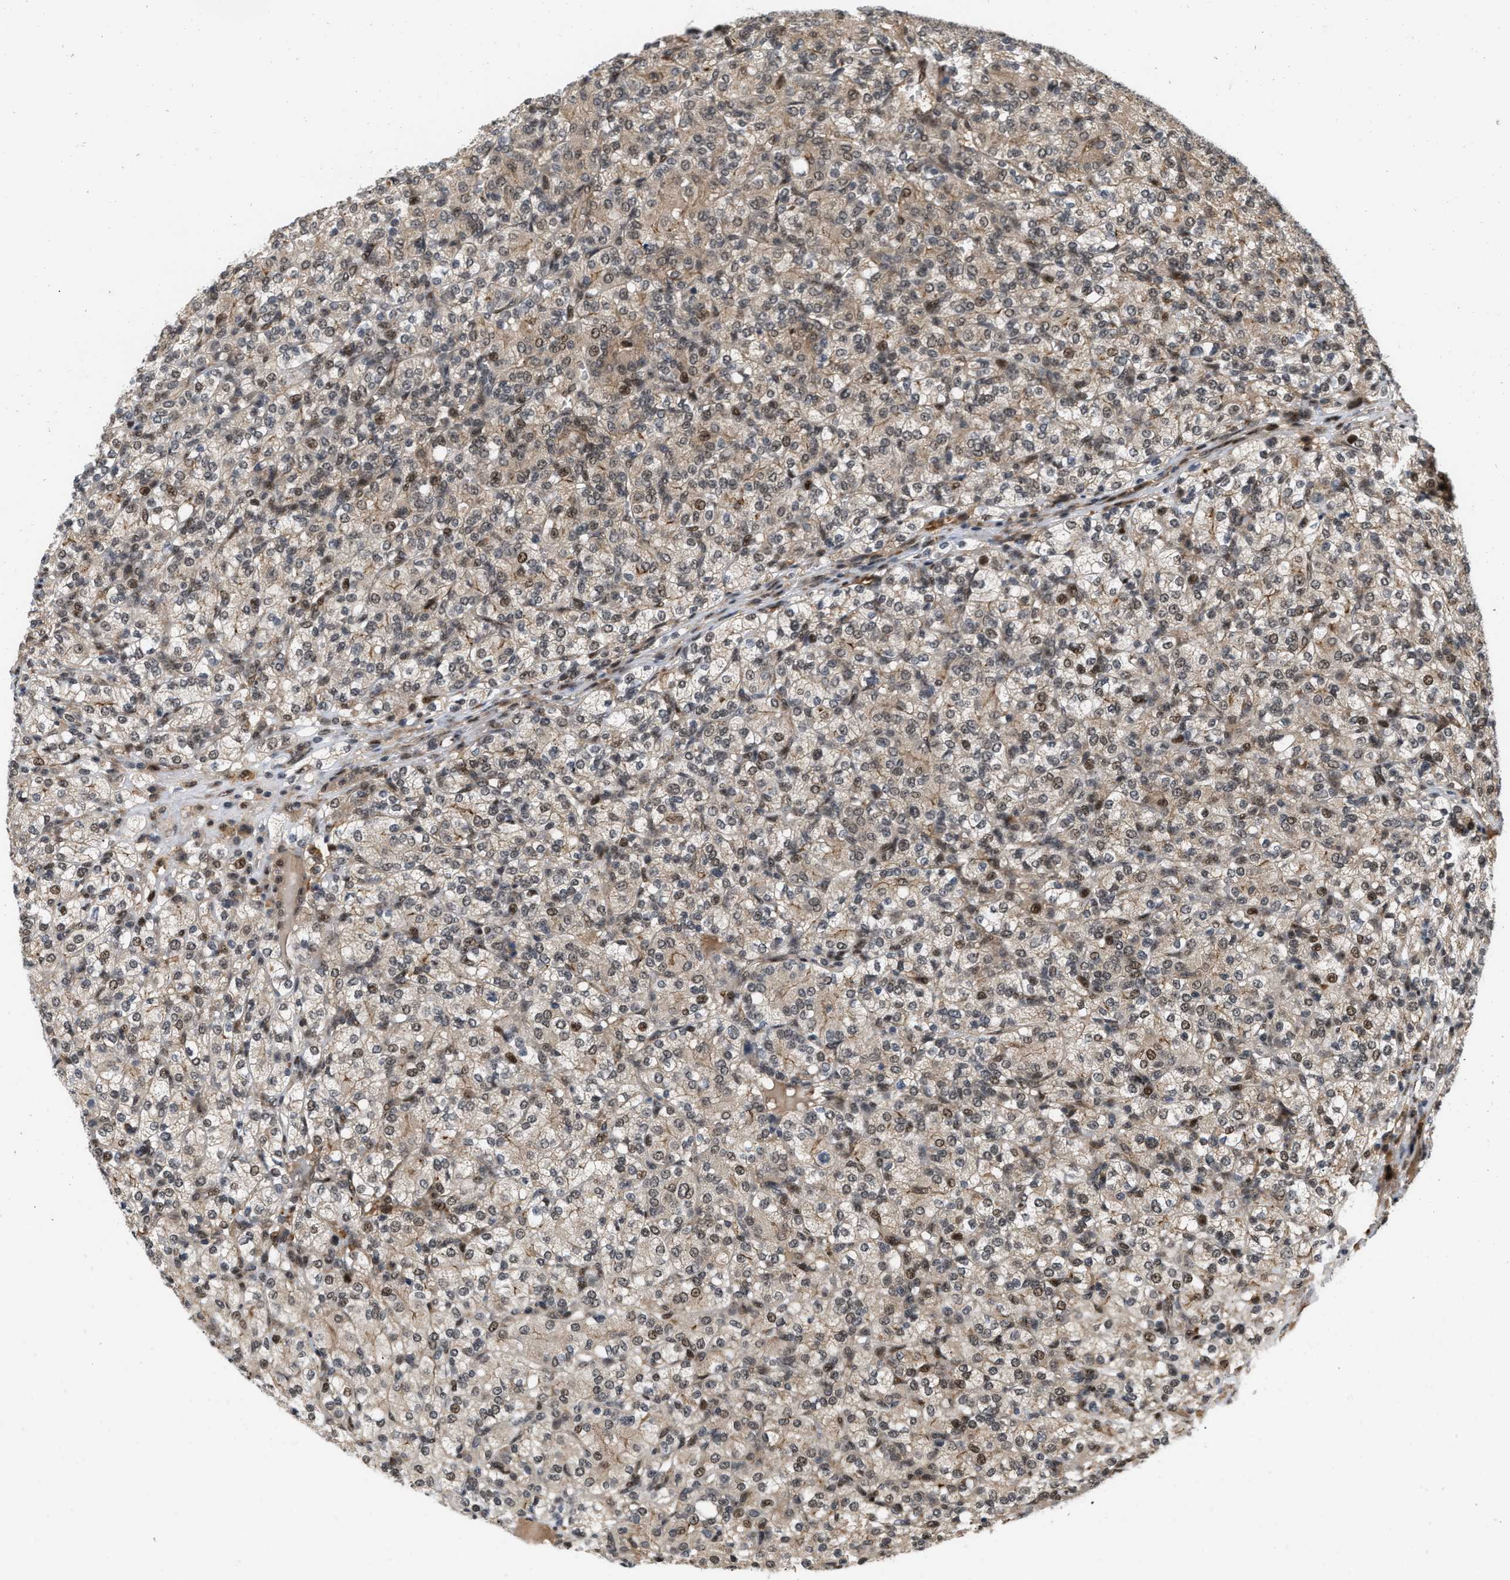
{"staining": {"intensity": "moderate", "quantity": ">75%", "location": "cytoplasmic/membranous,nuclear"}, "tissue": "renal cancer", "cell_type": "Tumor cells", "image_type": "cancer", "snomed": [{"axis": "morphology", "description": "Adenocarcinoma, NOS"}, {"axis": "topography", "description": "Kidney"}], "caption": "IHC of human adenocarcinoma (renal) shows medium levels of moderate cytoplasmic/membranous and nuclear staining in about >75% of tumor cells. (brown staining indicates protein expression, while blue staining denotes nuclei).", "gene": "ANKRD11", "patient": {"sex": "male", "age": 77}}